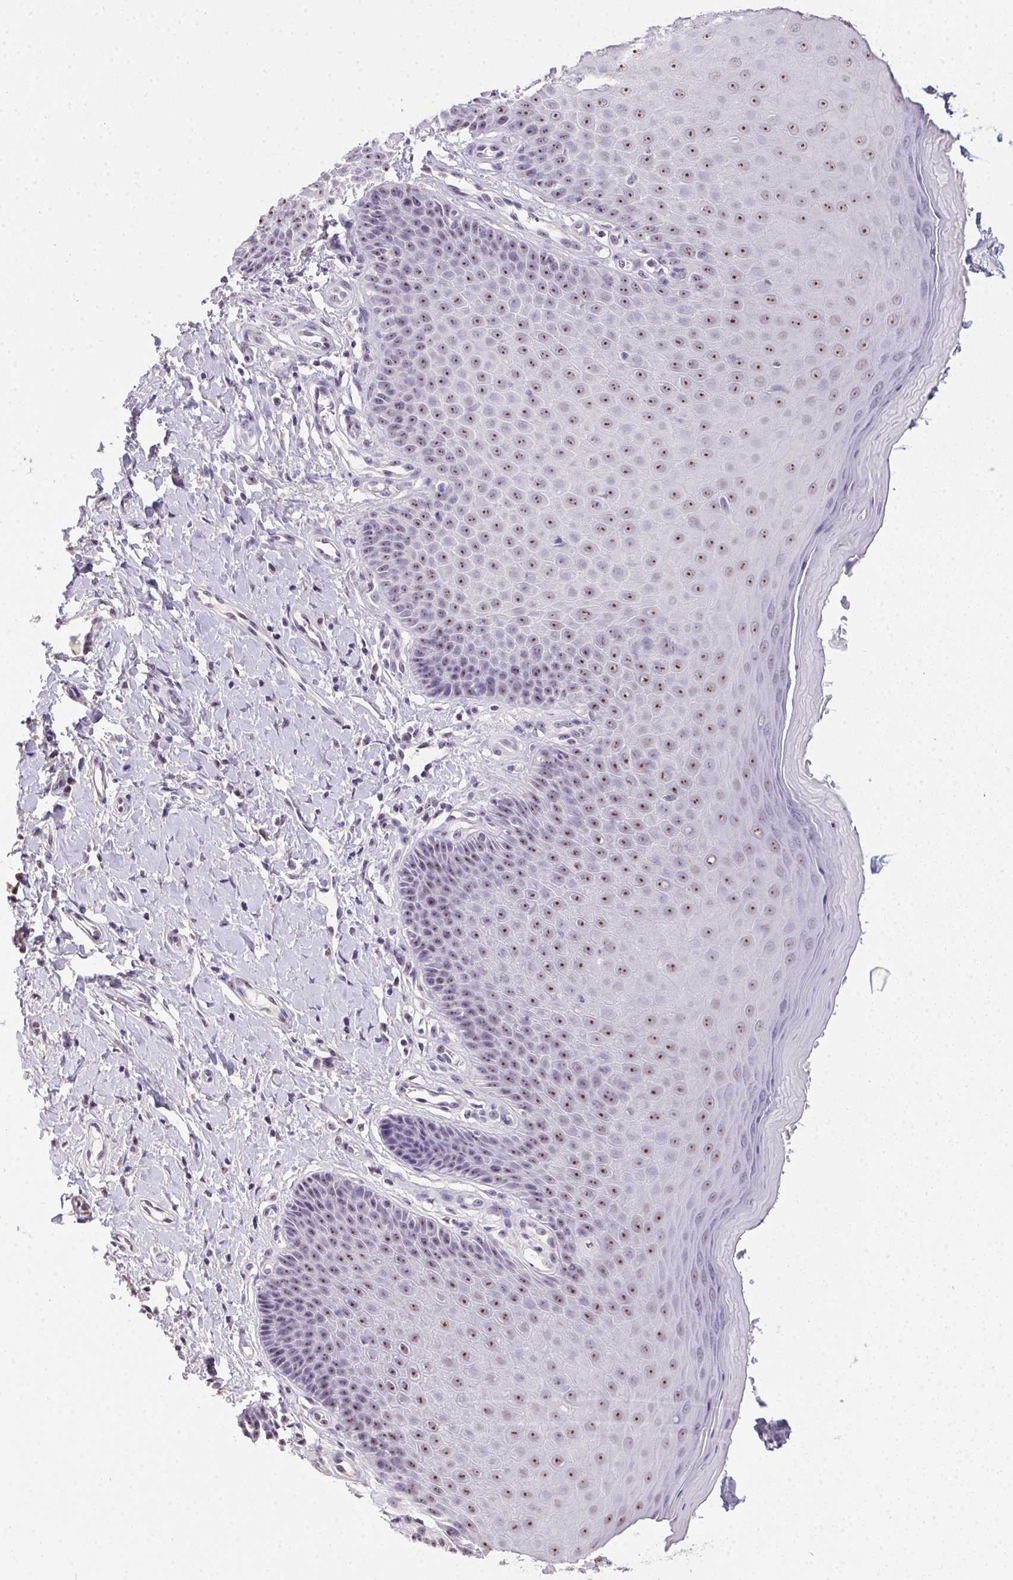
{"staining": {"intensity": "weak", "quantity": ">75%", "location": "nuclear"}, "tissue": "vagina", "cell_type": "Squamous epithelial cells", "image_type": "normal", "snomed": [{"axis": "morphology", "description": "Normal tissue, NOS"}, {"axis": "topography", "description": "Vagina"}], "caption": "Immunohistochemistry image of normal vagina: human vagina stained using immunohistochemistry exhibits low levels of weak protein expression localized specifically in the nuclear of squamous epithelial cells, appearing as a nuclear brown color.", "gene": "BATF2", "patient": {"sex": "female", "age": 83}}